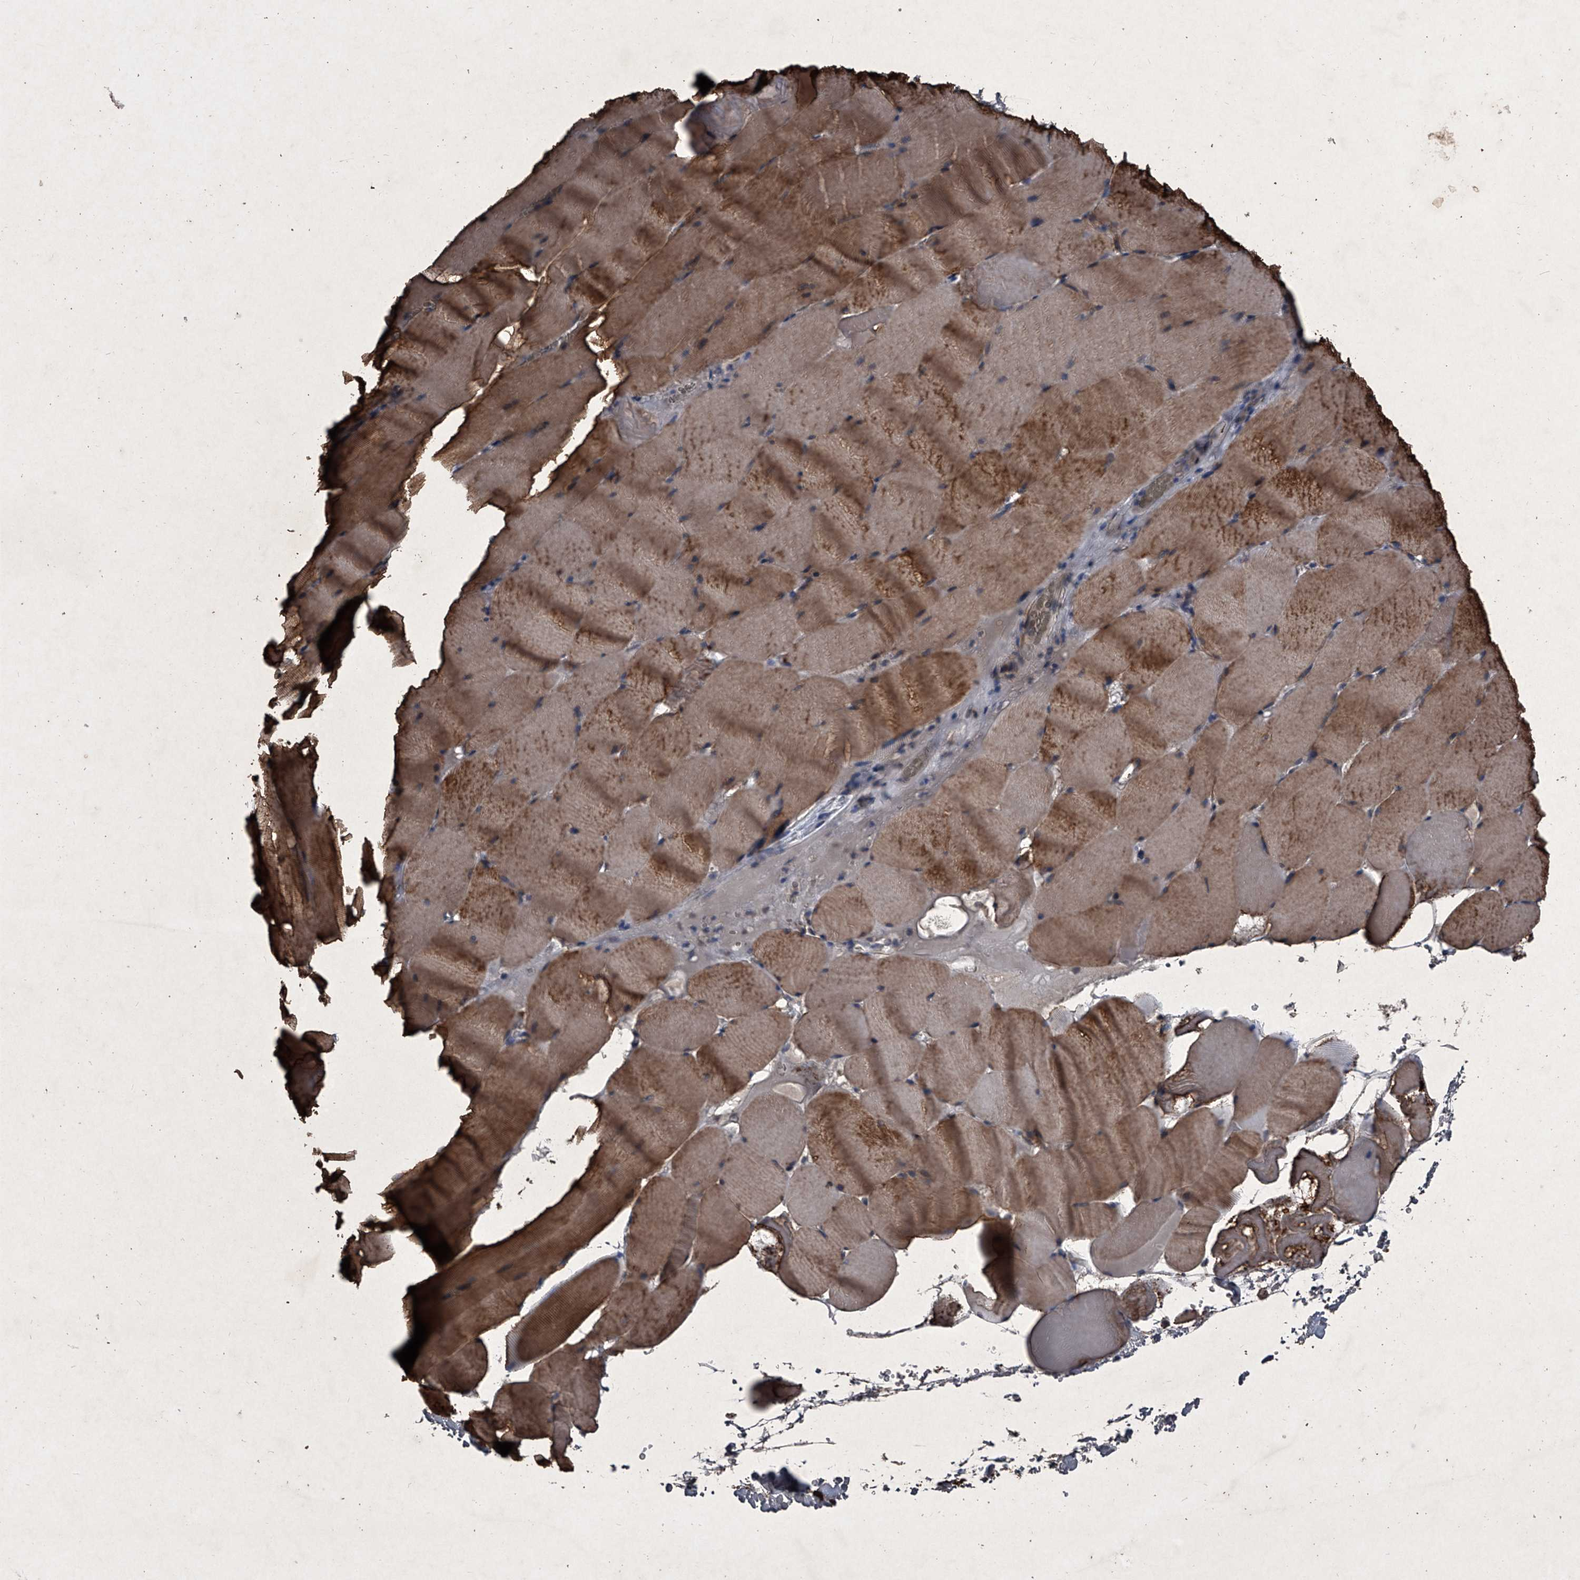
{"staining": {"intensity": "moderate", "quantity": ">75%", "location": "cytoplasmic/membranous"}, "tissue": "skeletal muscle", "cell_type": "Myocytes", "image_type": "normal", "snomed": [{"axis": "morphology", "description": "Normal tissue, NOS"}, {"axis": "topography", "description": "Skeletal muscle"}], "caption": "Immunohistochemical staining of normal skeletal muscle displays >75% levels of moderate cytoplasmic/membranous protein expression in approximately >75% of myocytes. The staining was performed using DAB to visualize the protein expression in brown, while the nuclei were stained in blue with hematoxylin (Magnification: 20x).", "gene": "MAPKAP1", "patient": {"sex": "male", "age": 62}}